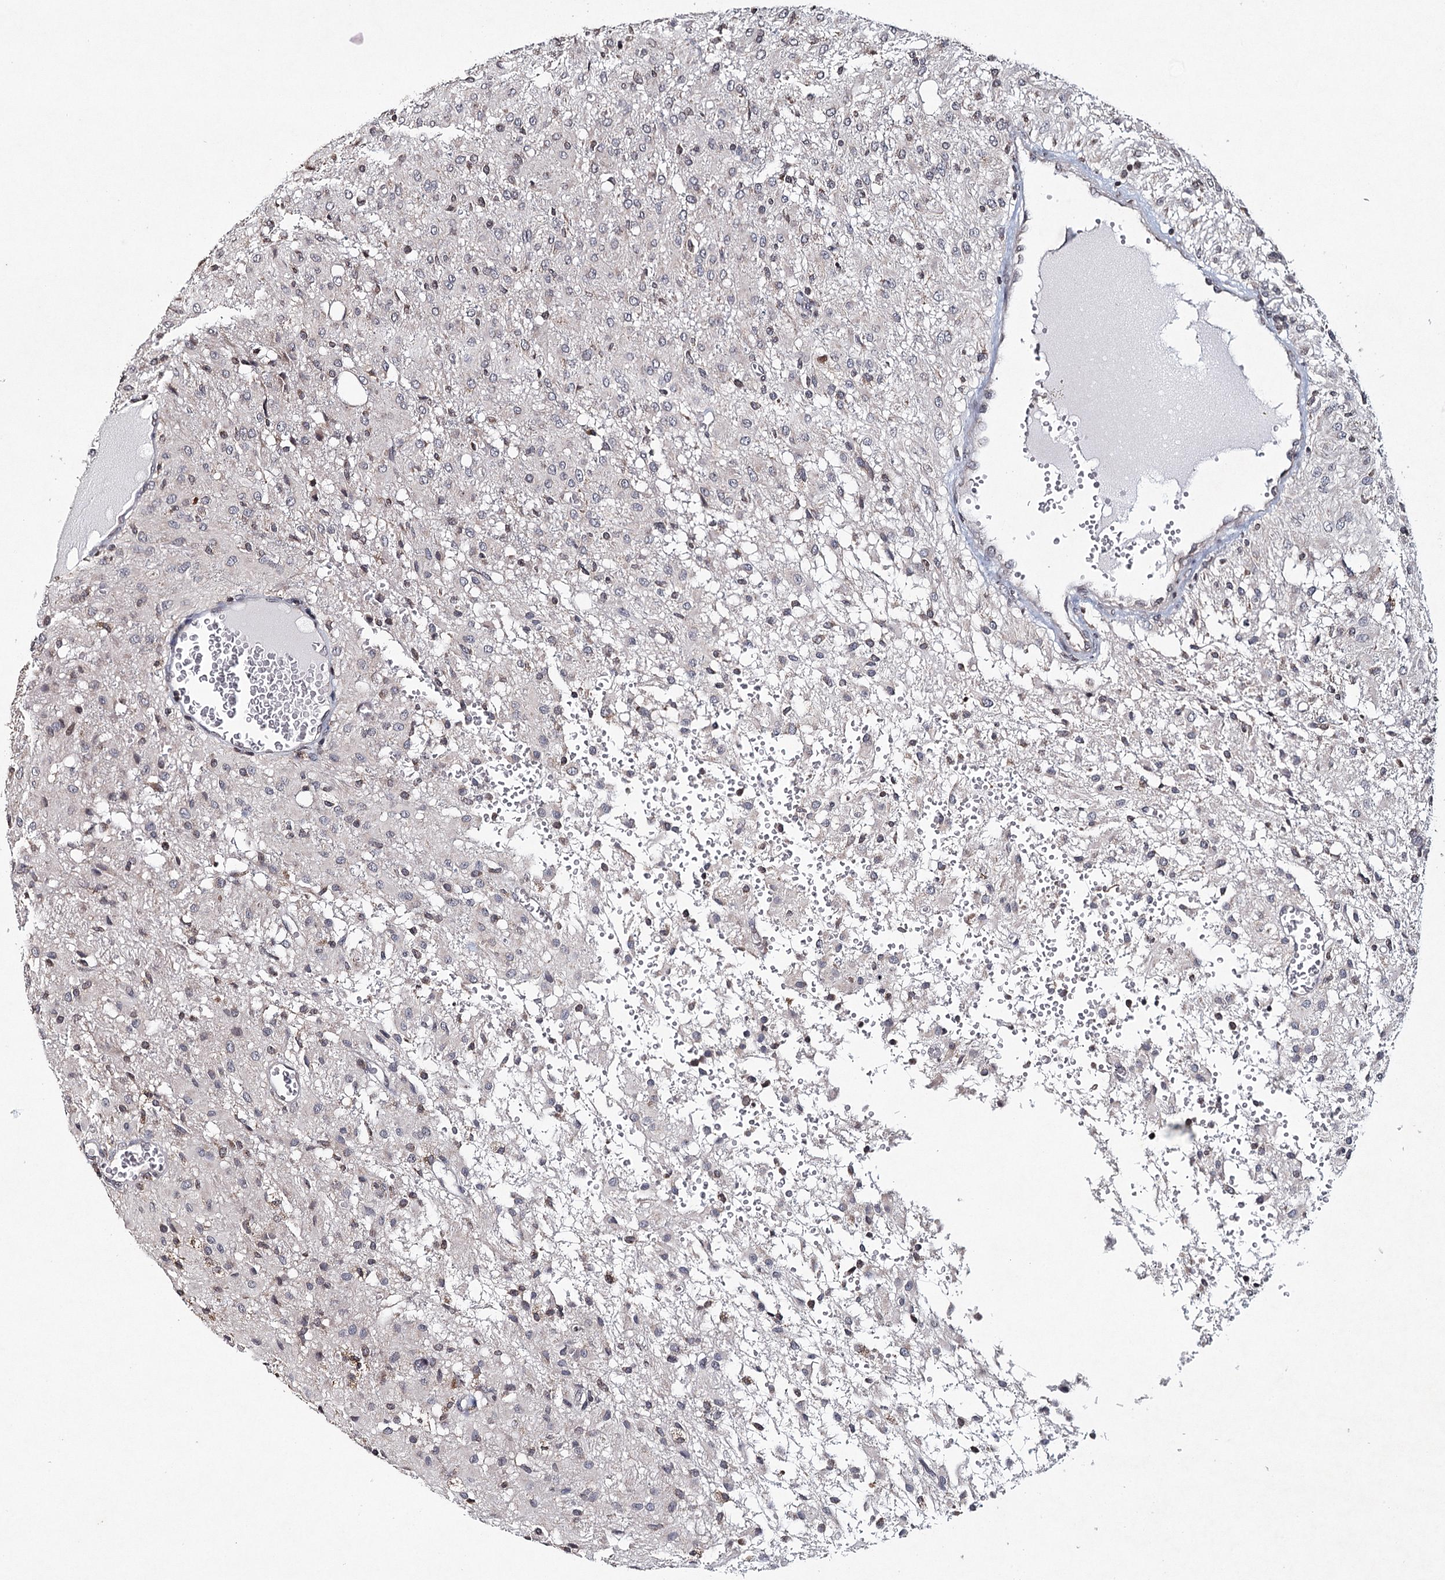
{"staining": {"intensity": "negative", "quantity": "none", "location": "none"}, "tissue": "glioma", "cell_type": "Tumor cells", "image_type": "cancer", "snomed": [{"axis": "morphology", "description": "Glioma, malignant, High grade"}, {"axis": "topography", "description": "Brain"}], "caption": "IHC photomicrograph of human glioma stained for a protein (brown), which displays no expression in tumor cells.", "gene": "ICOS", "patient": {"sex": "female", "age": 59}}